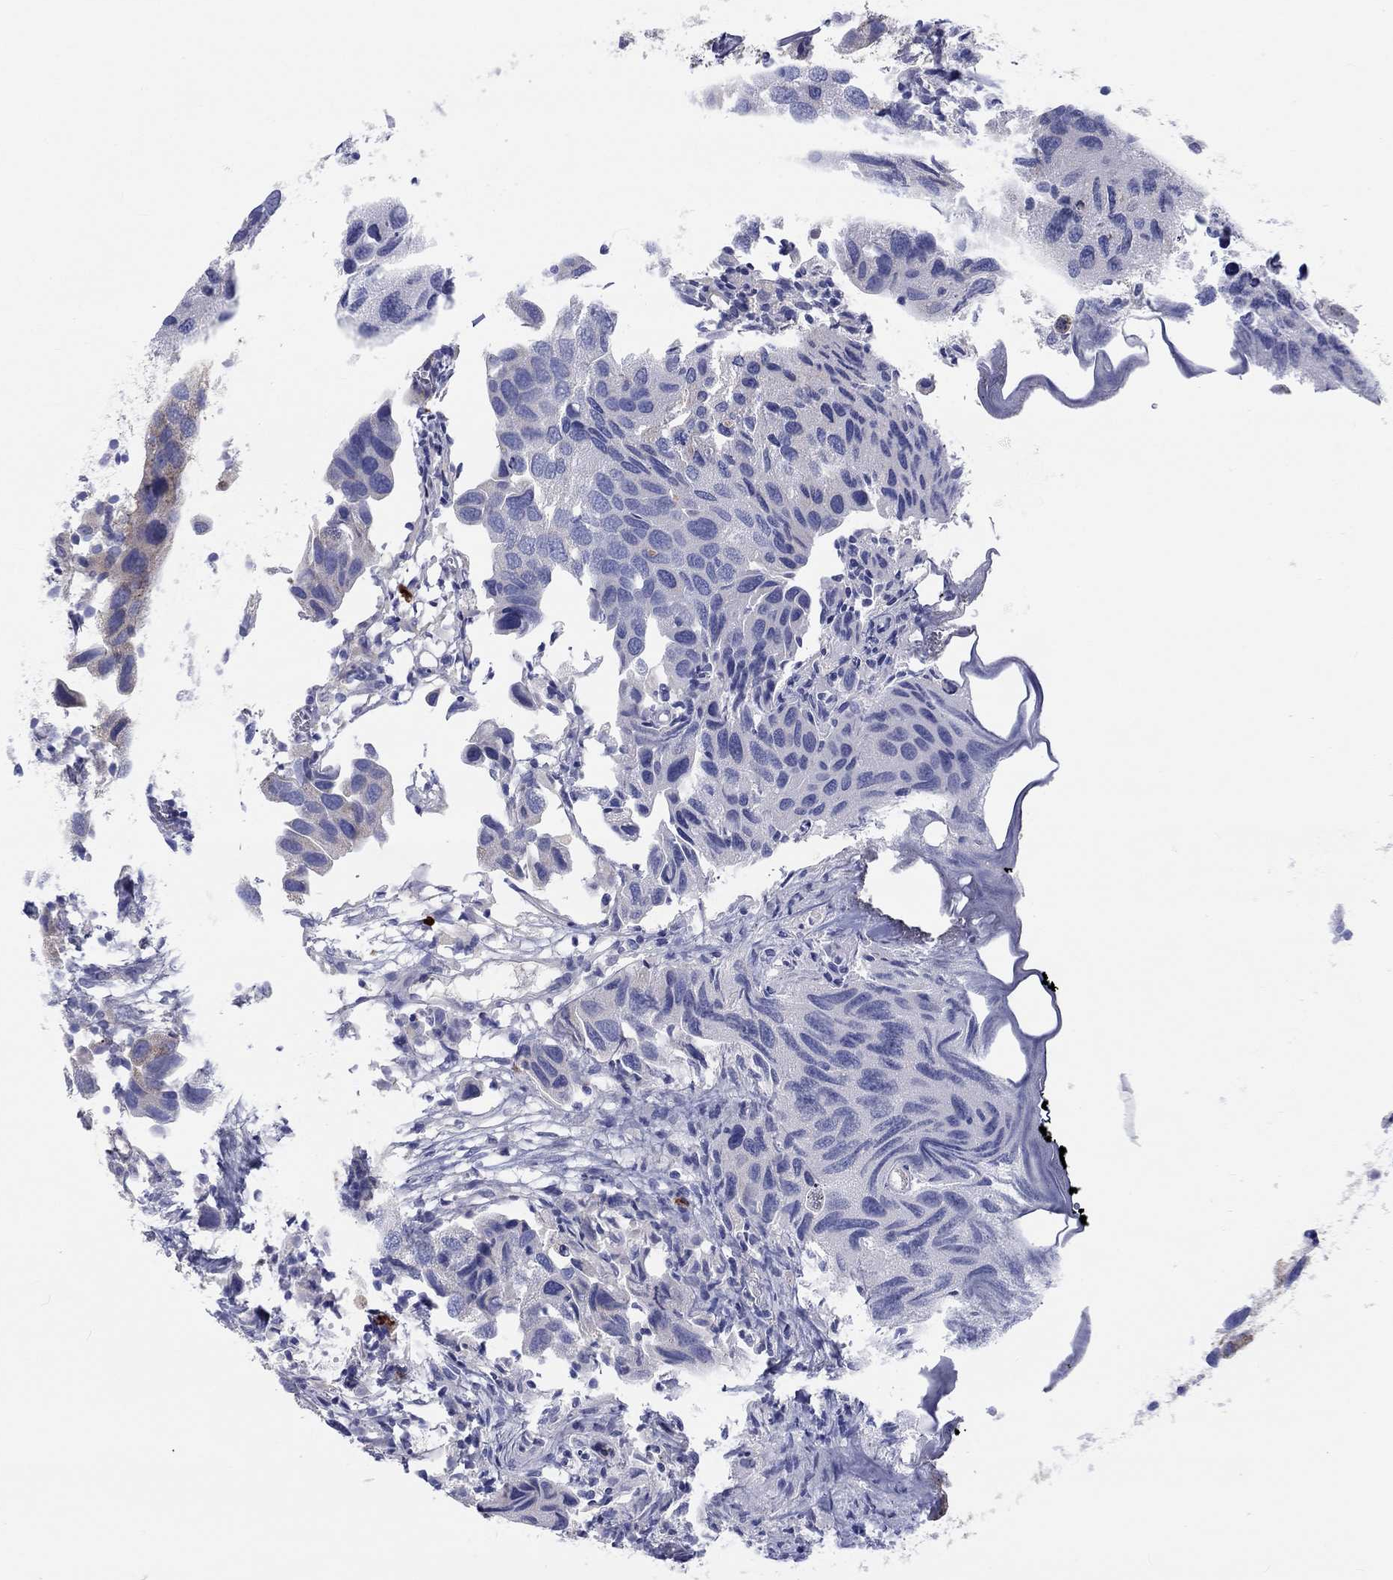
{"staining": {"intensity": "negative", "quantity": "none", "location": "none"}, "tissue": "urothelial cancer", "cell_type": "Tumor cells", "image_type": "cancer", "snomed": [{"axis": "morphology", "description": "Urothelial carcinoma, High grade"}, {"axis": "topography", "description": "Urinary bladder"}], "caption": "Immunohistochemical staining of high-grade urothelial carcinoma exhibits no significant staining in tumor cells. Nuclei are stained in blue.", "gene": "BCO2", "patient": {"sex": "male", "age": 79}}